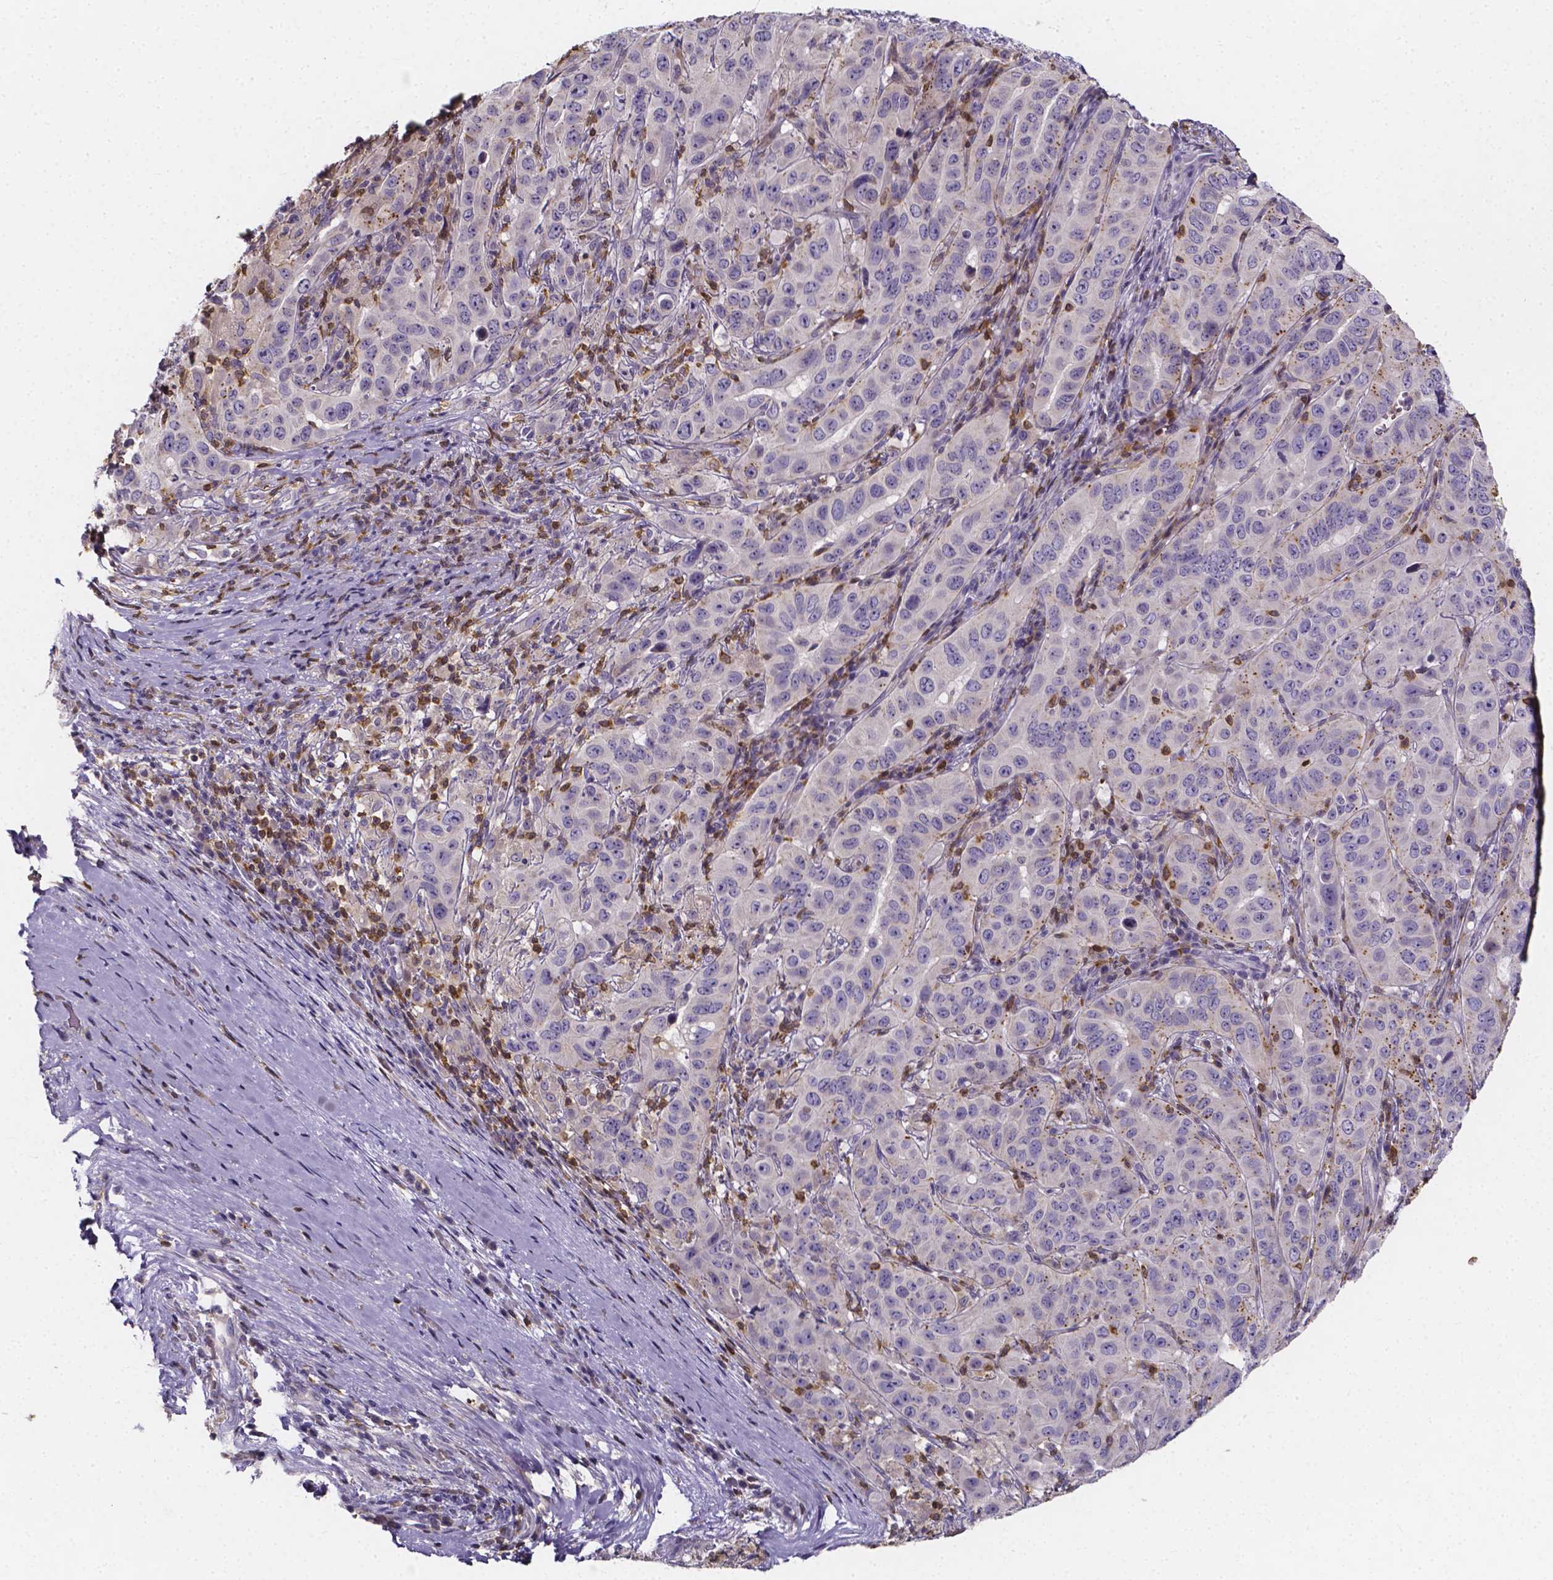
{"staining": {"intensity": "negative", "quantity": "none", "location": "none"}, "tissue": "pancreatic cancer", "cell_type": "Tumor cells", "image_type": "cancer", "snomed": [{"axis": "morphology", "description": "Adenocarcinoma, NOS"}, {"axis": "topography", "description": "Pancreas"}], "caption": "Micrograph shows no protein positivity in tumor cells of pancreatic cancer tissue. The staining is performed using DAB (3,3'-diaminobenzidine) brown chromogen with nuclei counter-stained in using hematoxylin.", "gene": "THEMIS", "patient": {"sex": "male", "age": 63}}